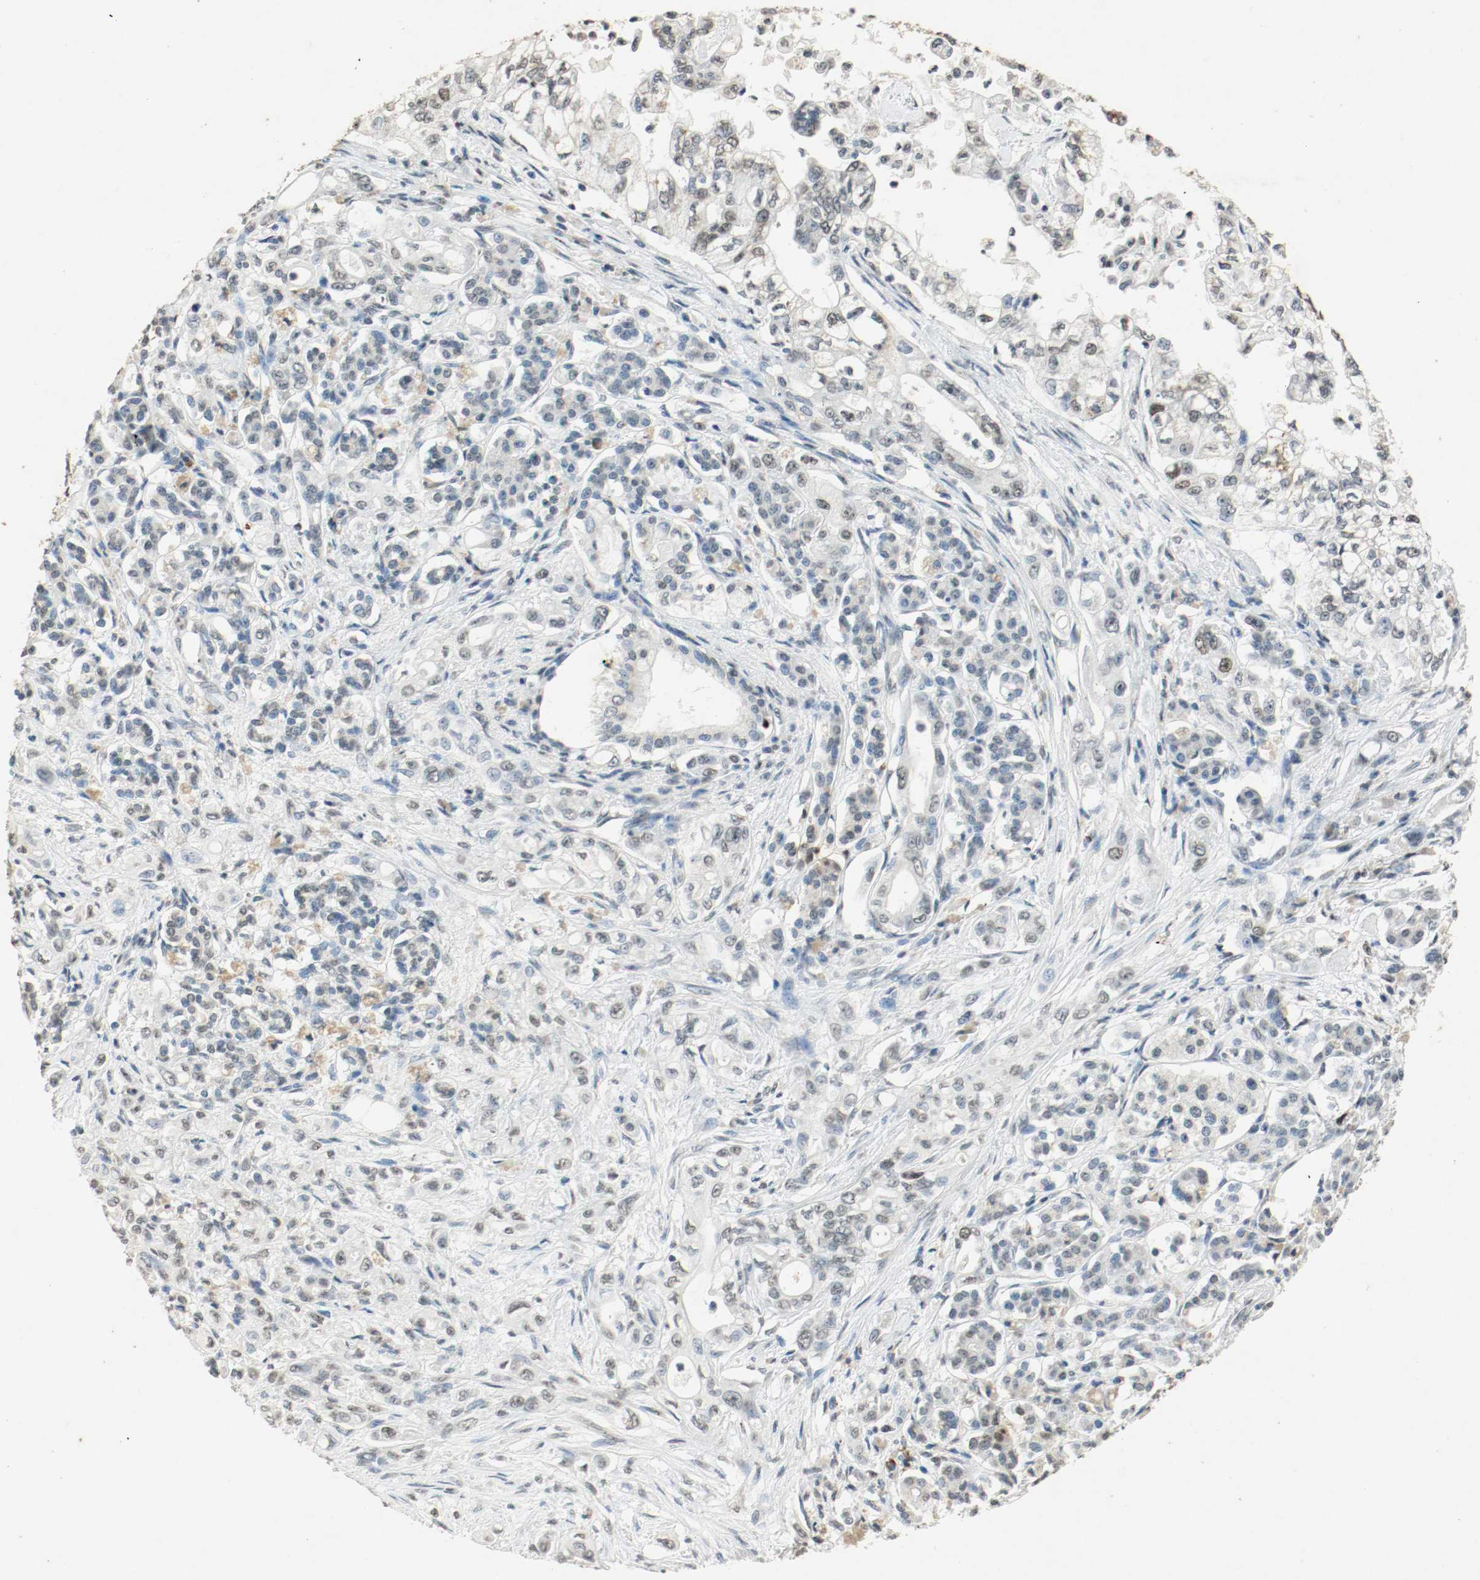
{"staining": {"intensity": "weak", "quantity": "25%-75%", "location": "nuclear"}, "tissue": "pancreatic cancer", "cell_type": "Tumor cells", "image_type": "cancer", "snomed": [{"axis": "morphology", "description": "Normal tissue, NOS"}, {"axis": "topography", "description": "Pancreas"}], "caption": "There is low levels of weak nuclear positivity in tumor cells of pancreatic cancer, as demonstrated by immunohistochemical staining (brown color).", "gene": "DNMT1", "patient": {"sex": "male", "age": 42}}